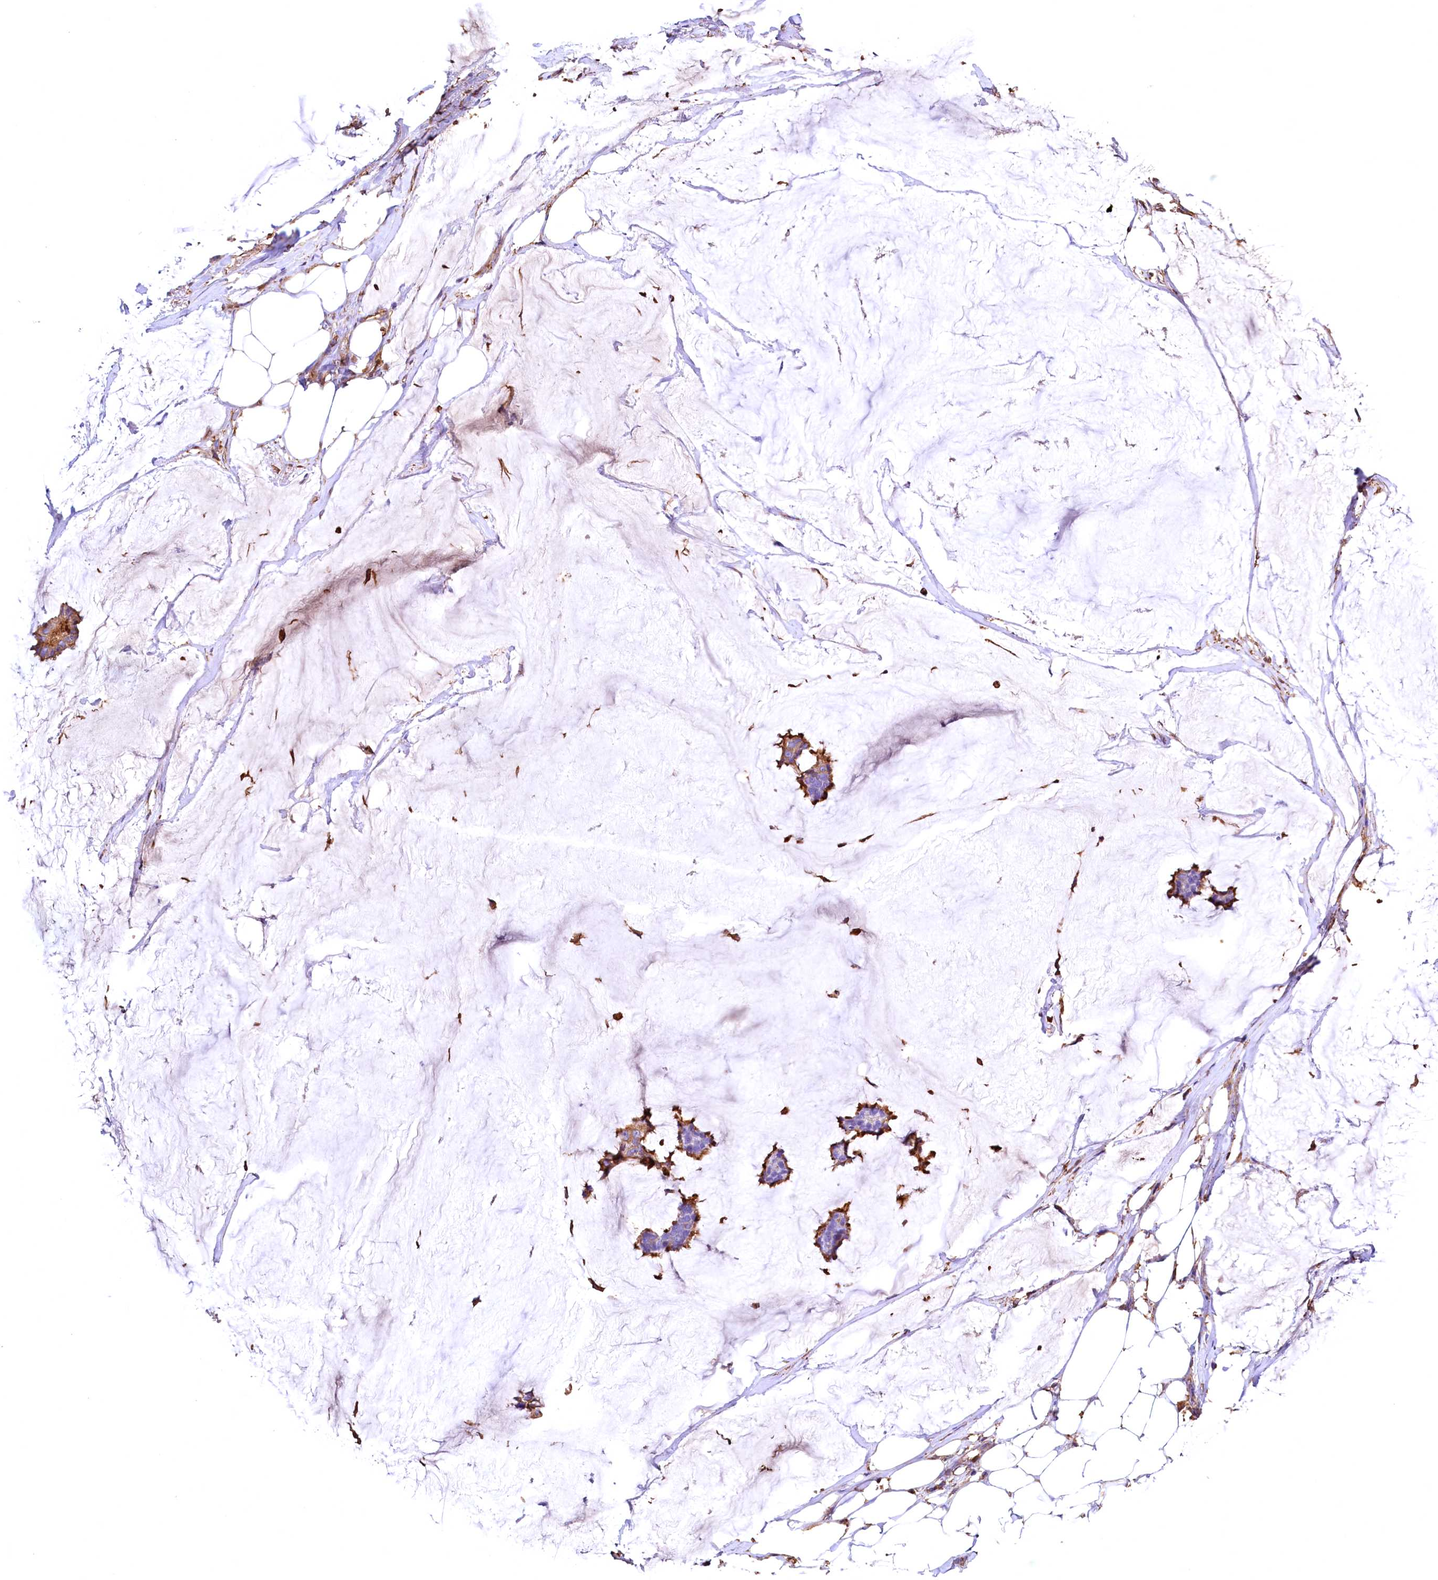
{"staining": {"intensity": "moderate", "quantity": "<25%", "location": "cytoplasmic/membranous"}, "tissue": "breast cancer", "cell_type": "Tumor cells", "image_type": "cancer", "snomed": [{"axis": "morphology", "description": "Duct carcinoma"}, {"axis": "topography", "description": "Breast"}], "caption": "This histopathology image shows immunohistochemistry staining of human breast cancer, with low moderate cytoplasmic/membranous positivity in approximately <25% of tumor cells.", "gene": "RARS2", "patient": {"sex": "female", "age": 93}}